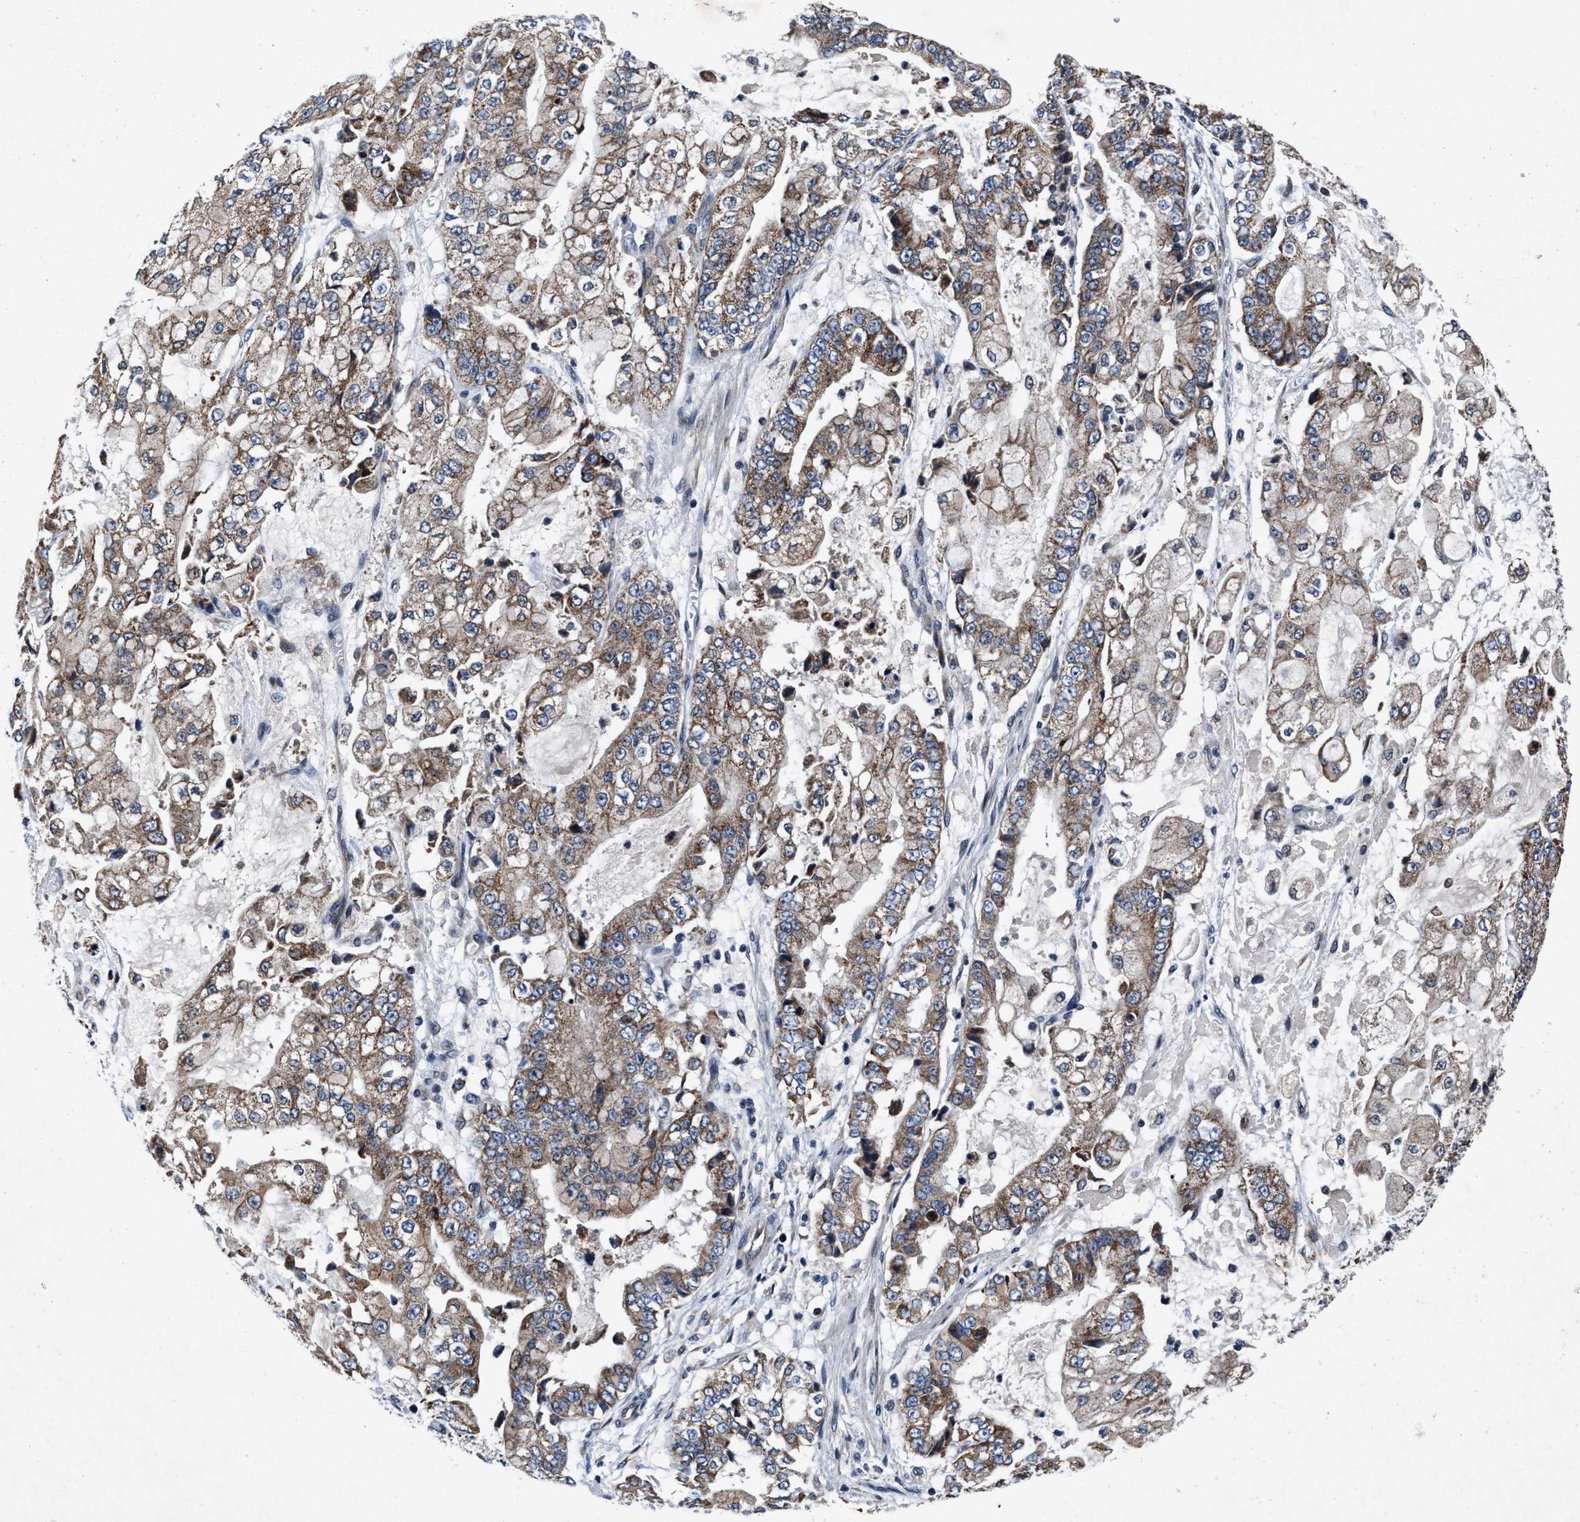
{"staining": {"intensity": "moderate", "quantity": ">75%", "location": "cytoplasmic/membranous"}, "tissue": "stomach cancer", "cell_type": "Tumor cells", "image_type": "cancer", "snomed": [{"axis": "morphology", "description": "Adenocarcinoma, NOS"}, {"axis": "topography", "description": "Stomach"}], "caption": "Protein analysis of stomach cancer tissue exhibits moderate cytoplasmic/membranous staining in approximately >75% of tumor cells.", "gene": "TMEM53", "patient": {"sex": "male", "age": 76}}